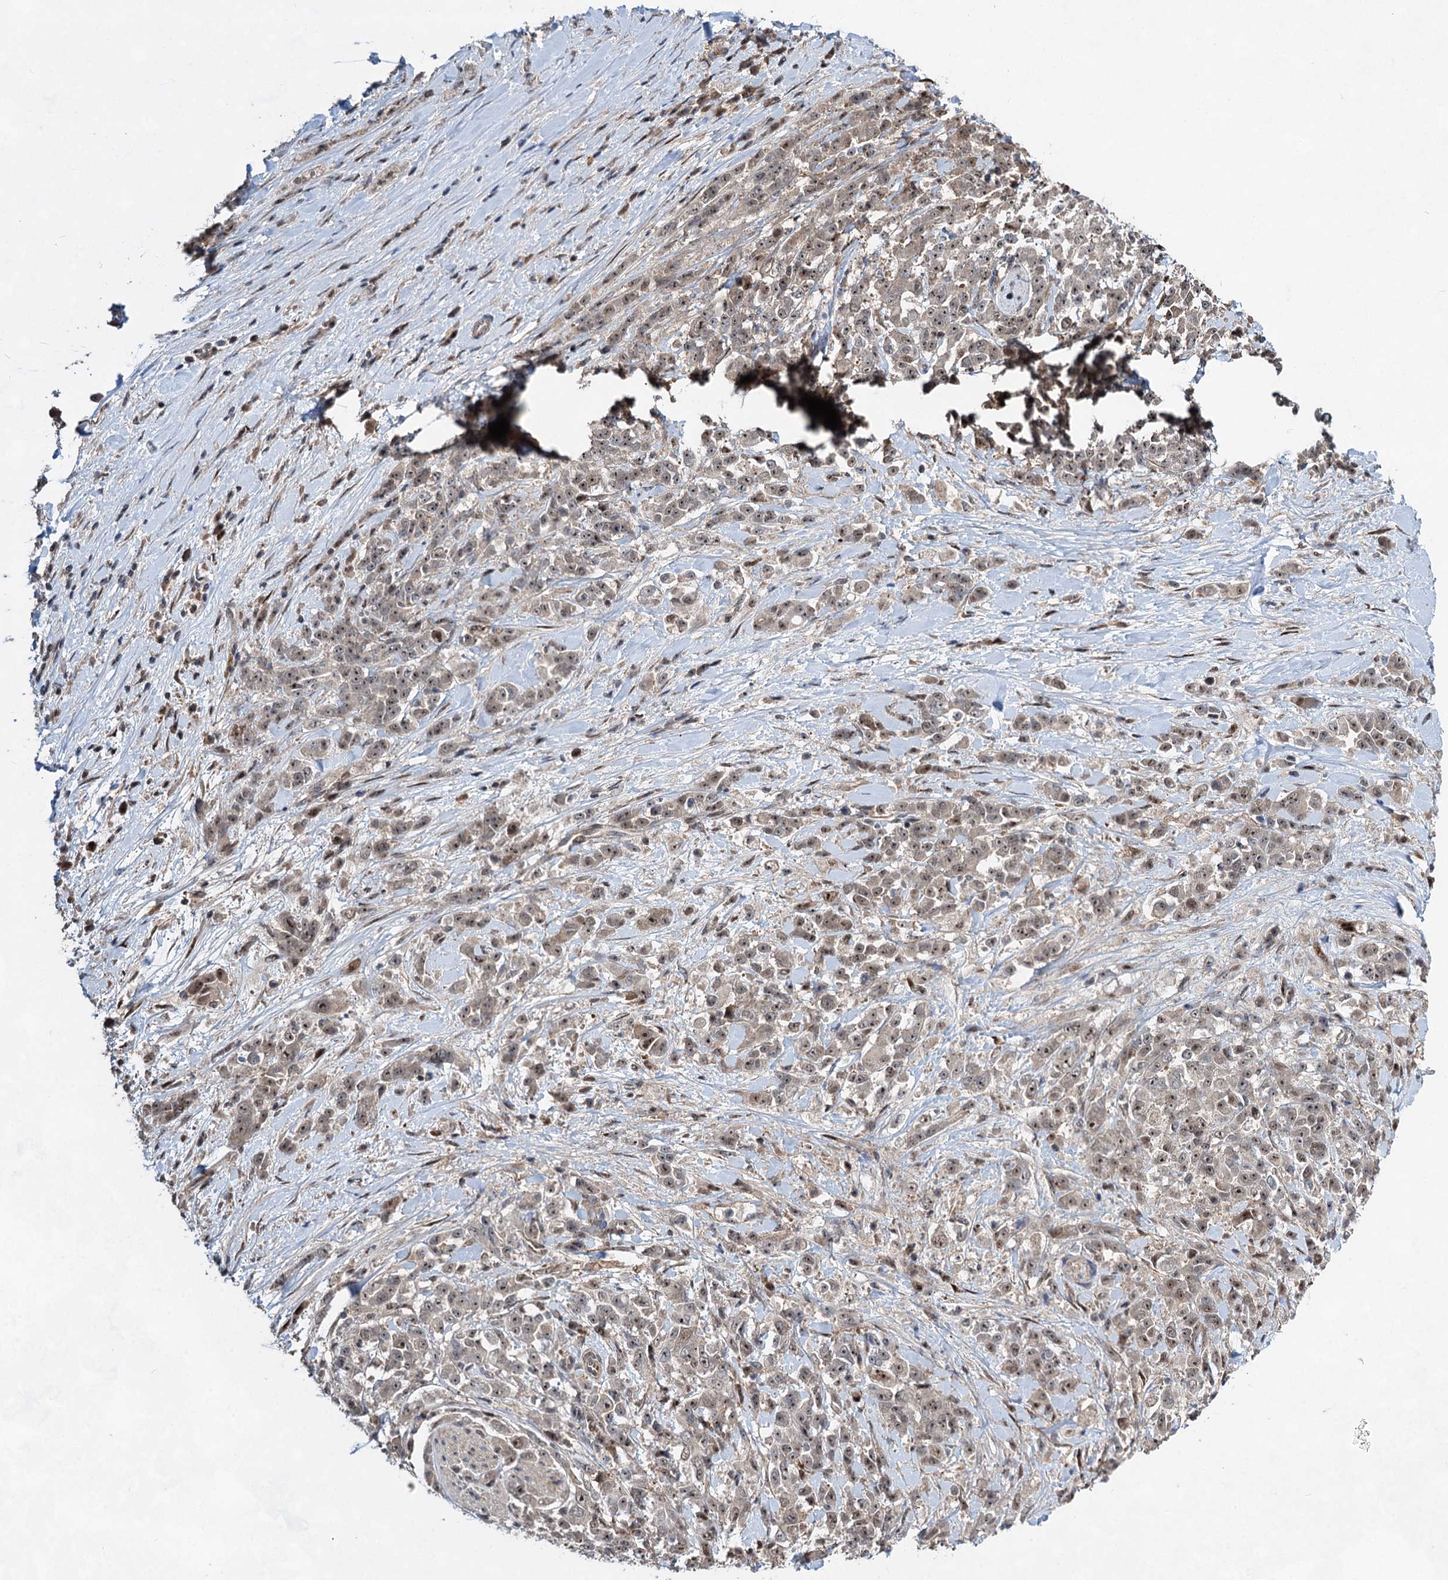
{"staining": {"intensity": "weak", "quantity": "25%-75%", "location": "cytoplasmic/membranous,nuclear"}, "tissue": "pancreatic cancer", "cell_type": "Tumor cells", "image_type": "cancer", "snomed": [{"axis": "morphology", "description": "Normal tissue, NOS"}, {"axis": "morphology", "description": "Adenocarcinoma, NOS"}, {"axis": "topography", "description": "Pancreas"}], "caption": "DAB immunohistochemical staining of pancreatic cancer (adenocarcinoma) exhibits weak cytoplasmic/membranous and nuclear protein positivity in about 25%-75% of tumor cells.", "gene": "GPBP1", "patient": {"sex": "female", "age": 64}}